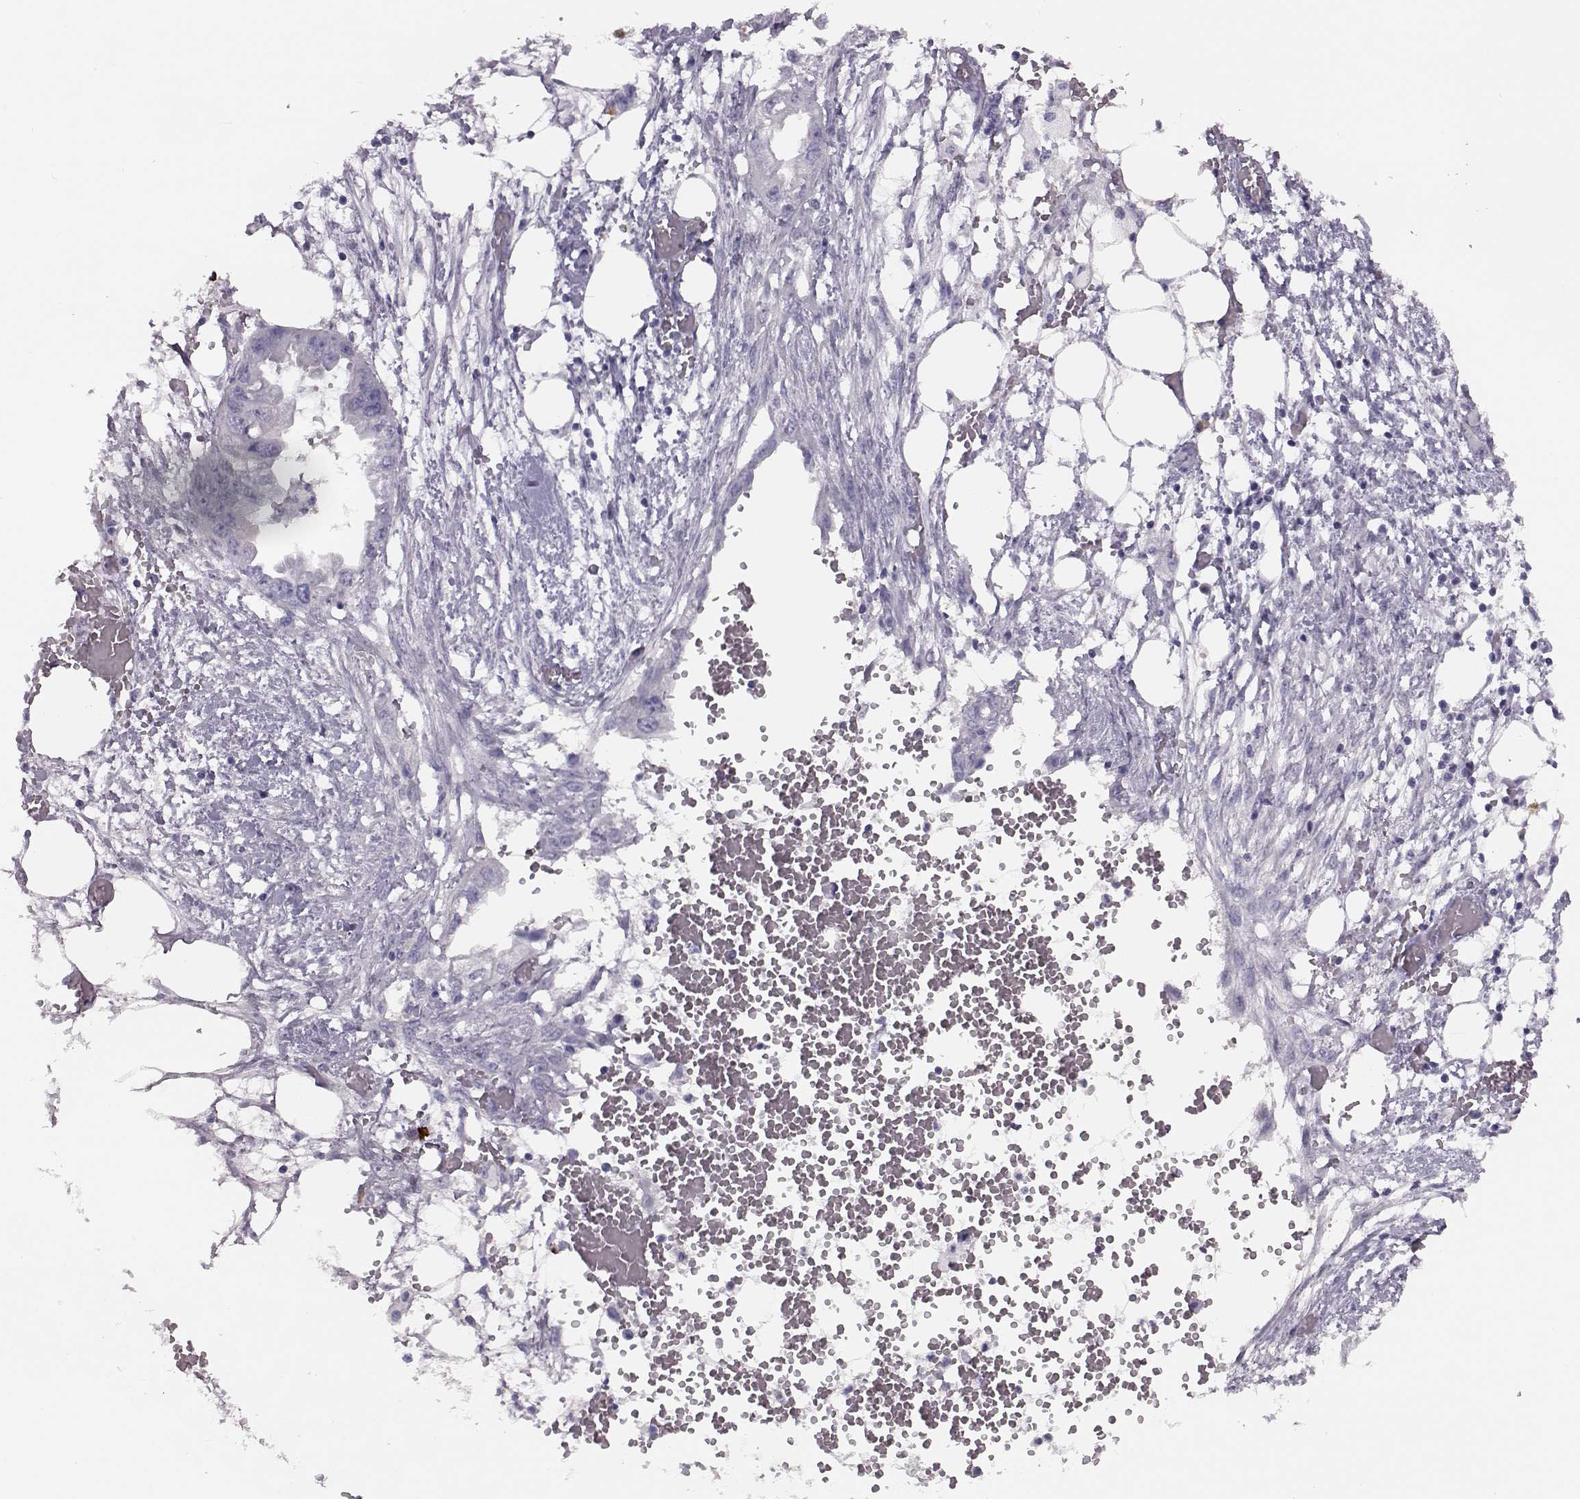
{"staining": {"intensity": "negative", "quantity": "none", "location": "none"}, "tissue": "endometrial cancer", "cell_type": "Tumor cells", "image_type": "cancer", "snomed": [{"axis": "morphology", "description": "Adenocarcinoma, NOS"}, {"axis": "morphology", "description": "Adenocarcinoma, metastatic, NOS"}, {"axis": "topography", "description": "Adipose tissue"}, {"axis": "topography", "description": "Endometrium"}], "caption": "Immunohistochemistry (IHC) micrograph of neoplastic tissue: human endometrial cancer (adenocarcinoma) stained with DAB exhibits no significant protein expression in tumor cells.", "gene": "ADGRG5", "patient": {"sex": "female", "age": 67}}